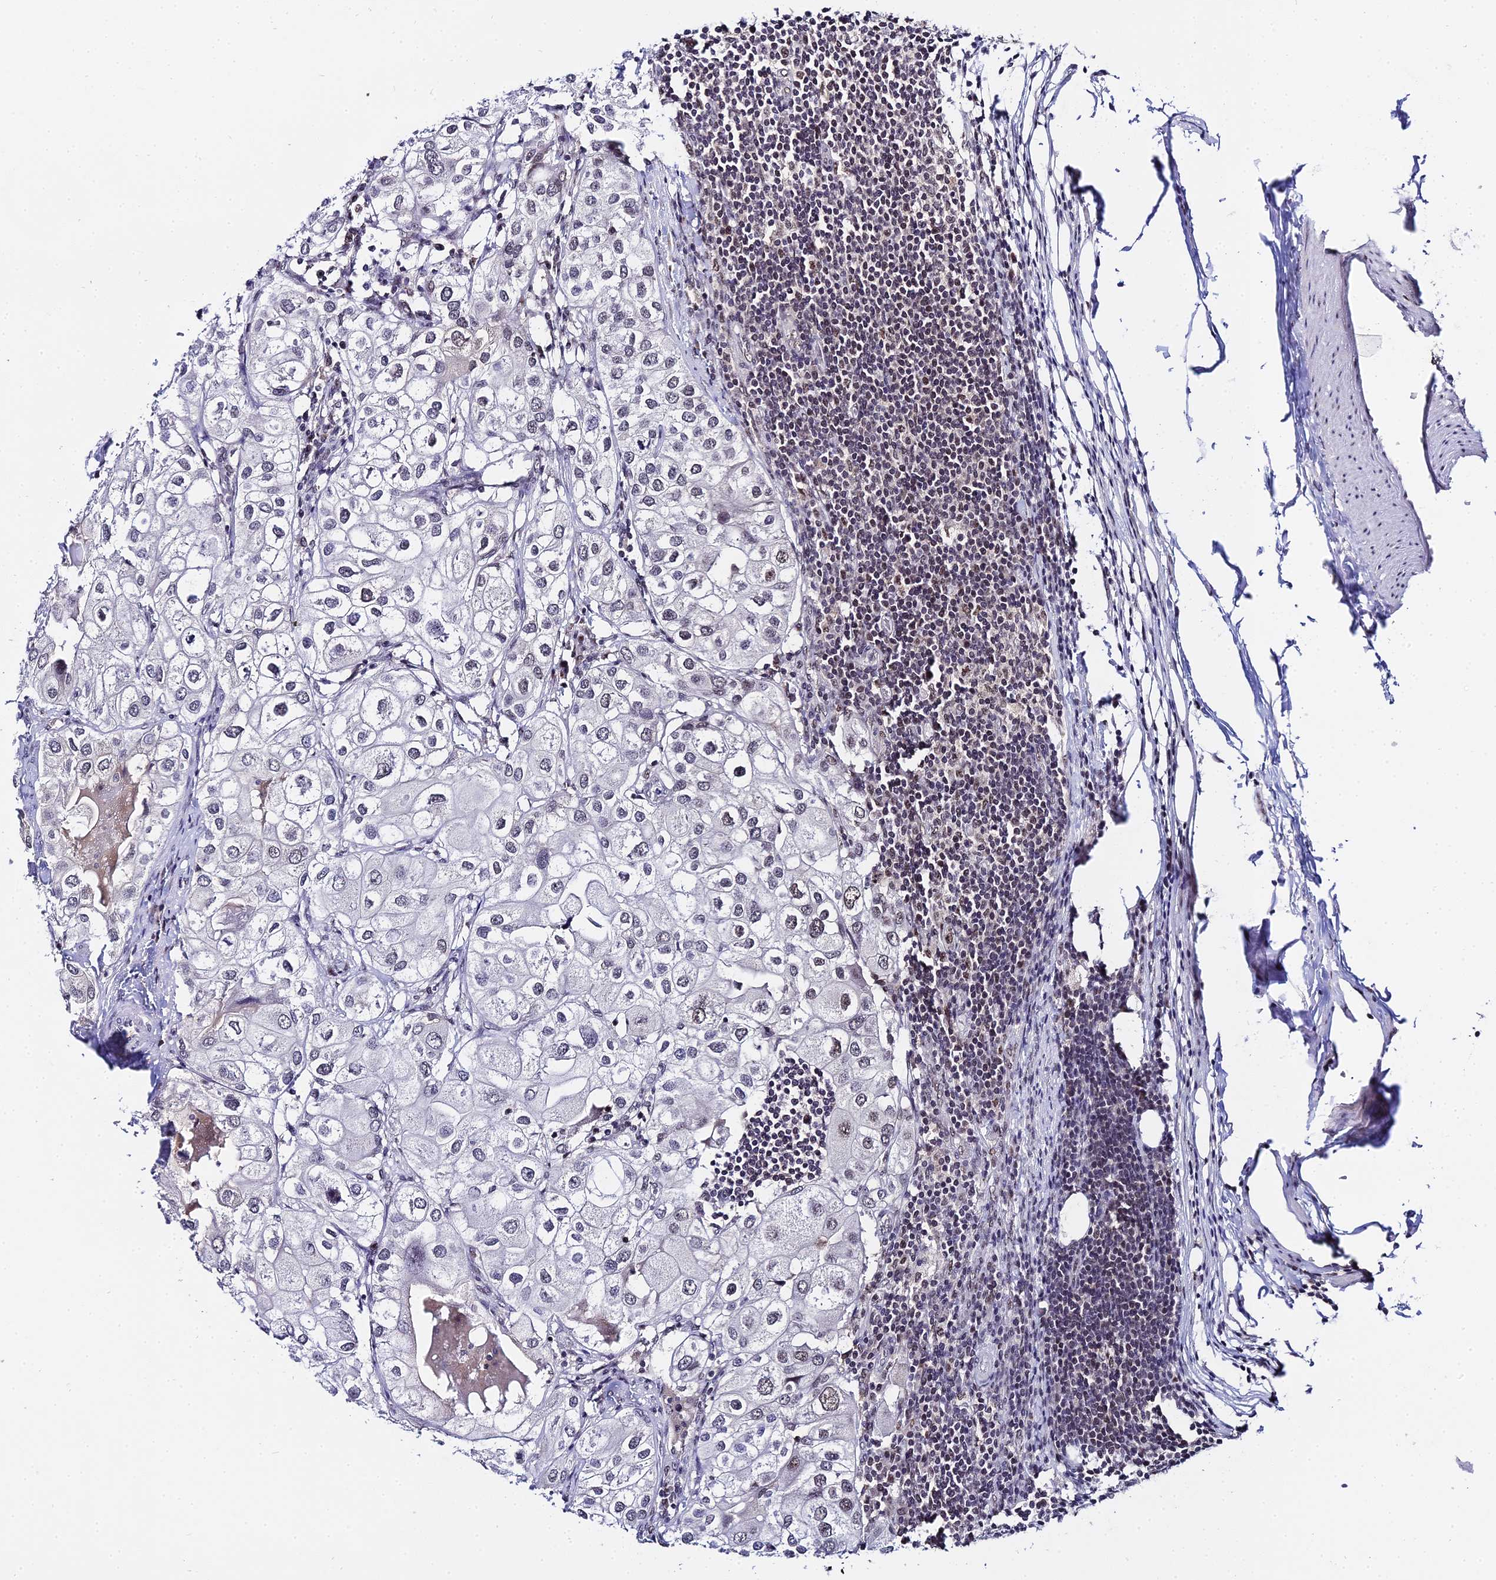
{"staining": {"intensity": "weak", "quantity": "<25%", "location": "nuclear"}, "tissue": "urothelial cancer", "cell_type": "Tumor cells", "image_type": "cancer", "snomed": [{"axis": "morphology", "description": "Urothelial carcinoma, High grade"}, {"axis": "topography", "description": "Urinary bladder"}], "caption": "A histopathology image of human high-grade urothelial carcinoma is negative for staining in tumor cells.", "gene": "EXOSC3", "patient": {"sex": "male", "age": 64}}